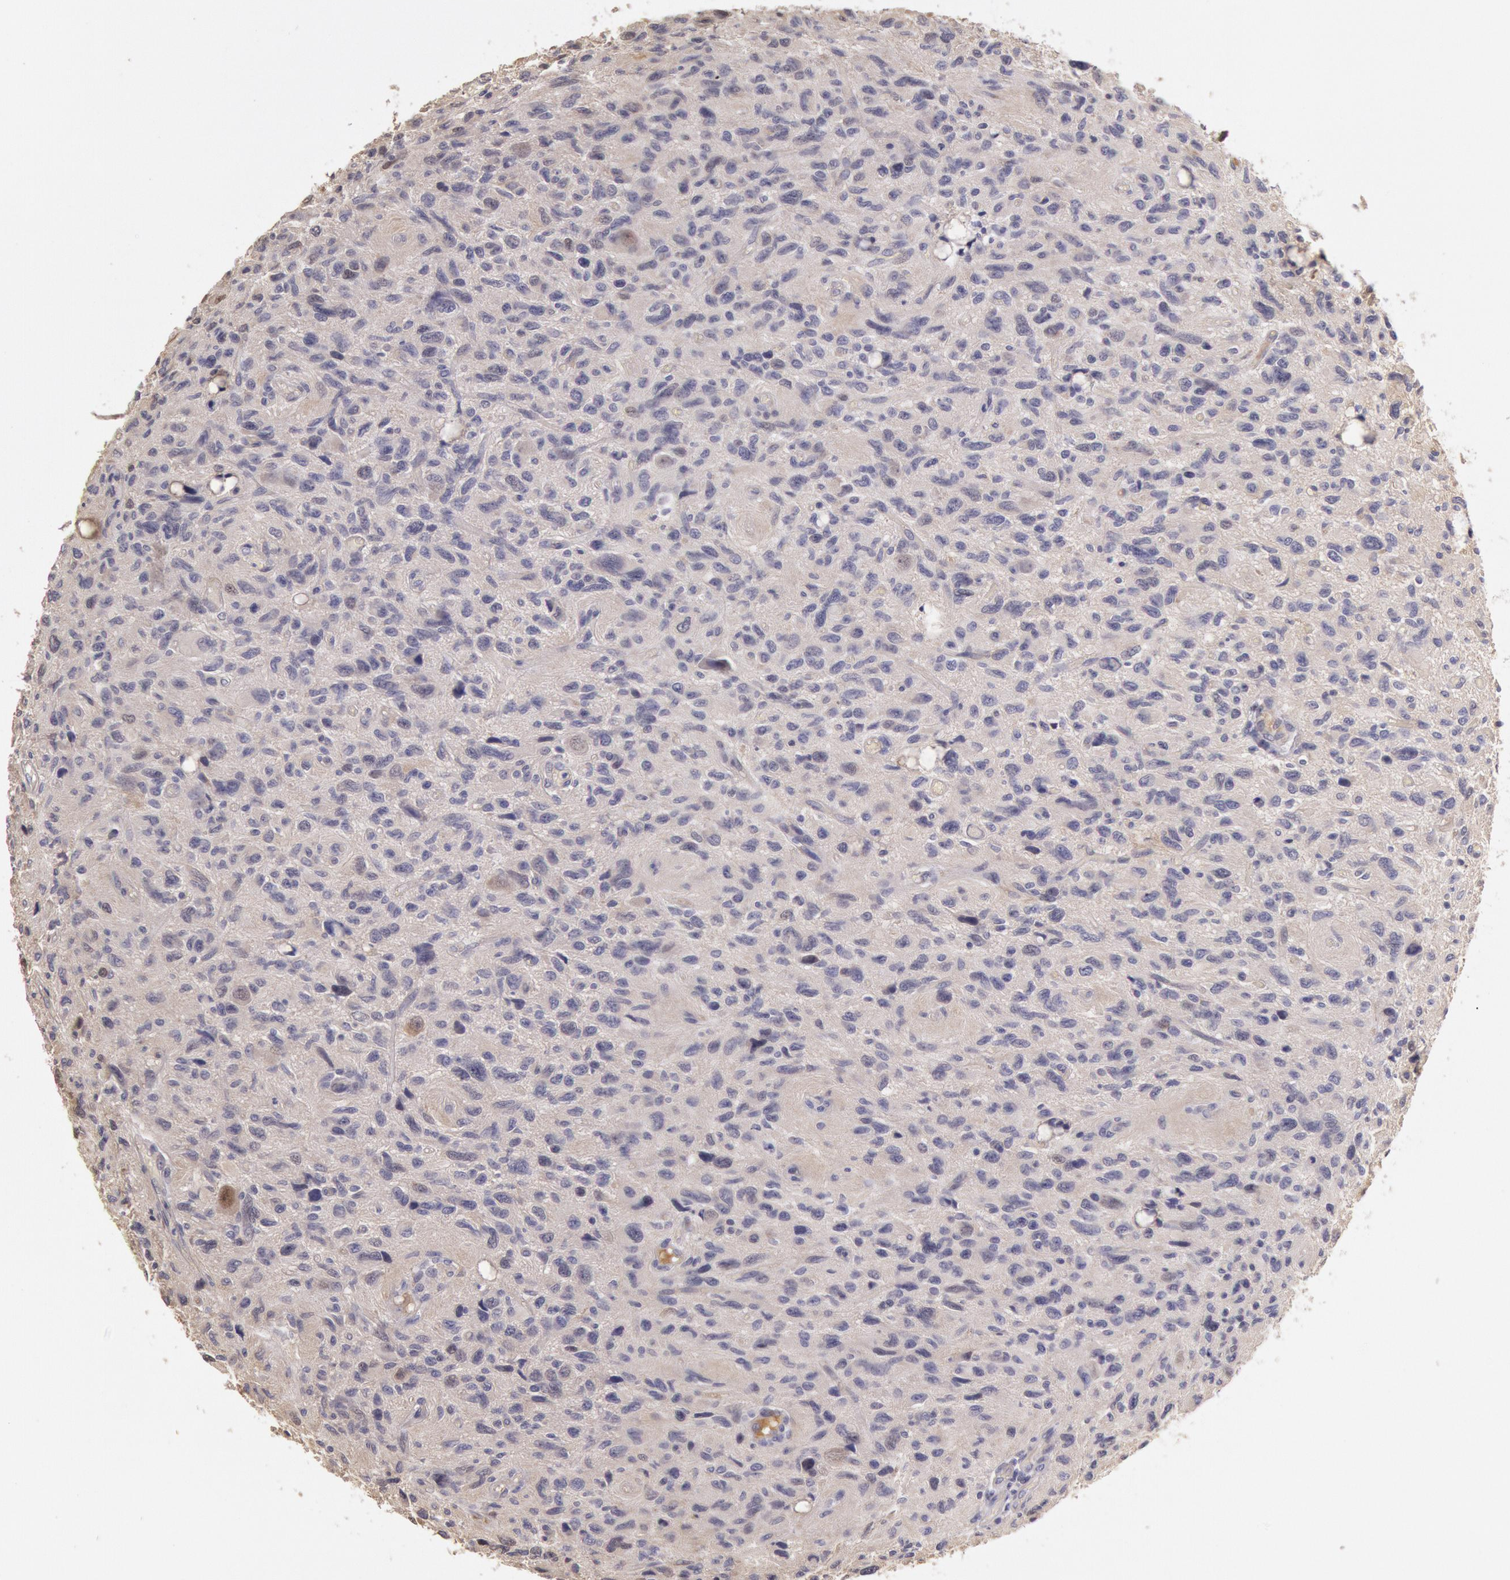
{"staining": {"intensity": "negative", "quantity": "none", "location": "none"}, "tissue": "glioma", "cell_type": "Tumor cells", "image_type": "cancer", "snomed": [{"axis": "morphology", "description": "Glioma, malignant, High grade"}, {"axis": "topography", "description": "Brain"}], "caption": "The micrograph exhibits no staining of tumor cells in malignant glioma (high-grade).", "gene": "C1R", "patient": {"sex": "female", "age": 60}}